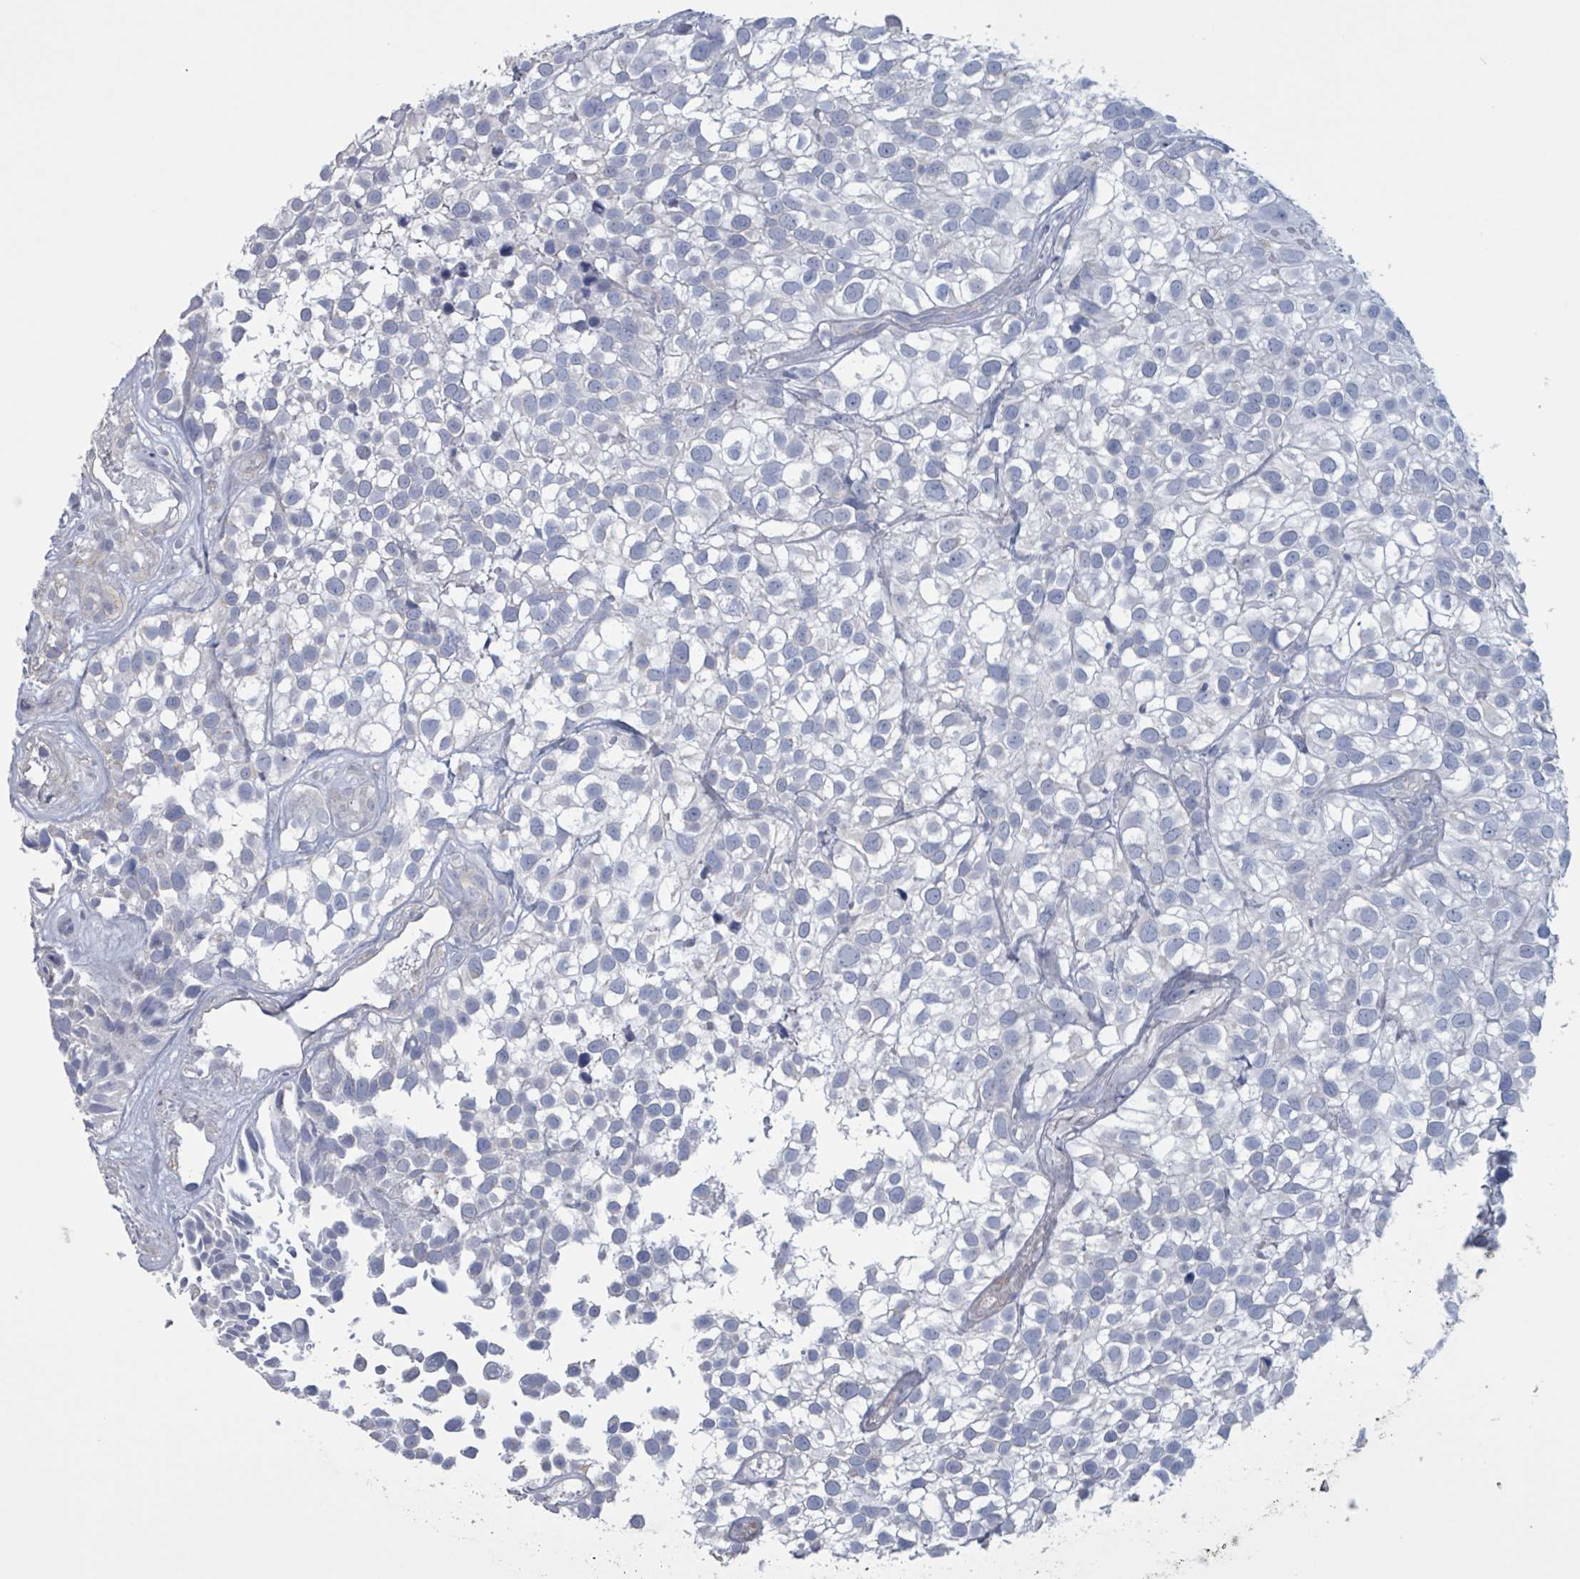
{"staining": {"intensity": "negative", "quantity": "none", "location": "none"}, "tissue": "urothelial cancer", "cell_type": "Tumor cells", "image_type": "cancer", "snomed": [{"axis": "morphology", "description": "Urothelial carcinoma, High grade"}, {"axis": "topography", "description": "Urinary bladder"}], "caption": "This is an immunohistochemistry micrograph of human urothelial carcinoma (high-grade). There is no positivity in tumor cells.", "gene": "CT45A5", "patient": {"sex": "male", "age": 56}}